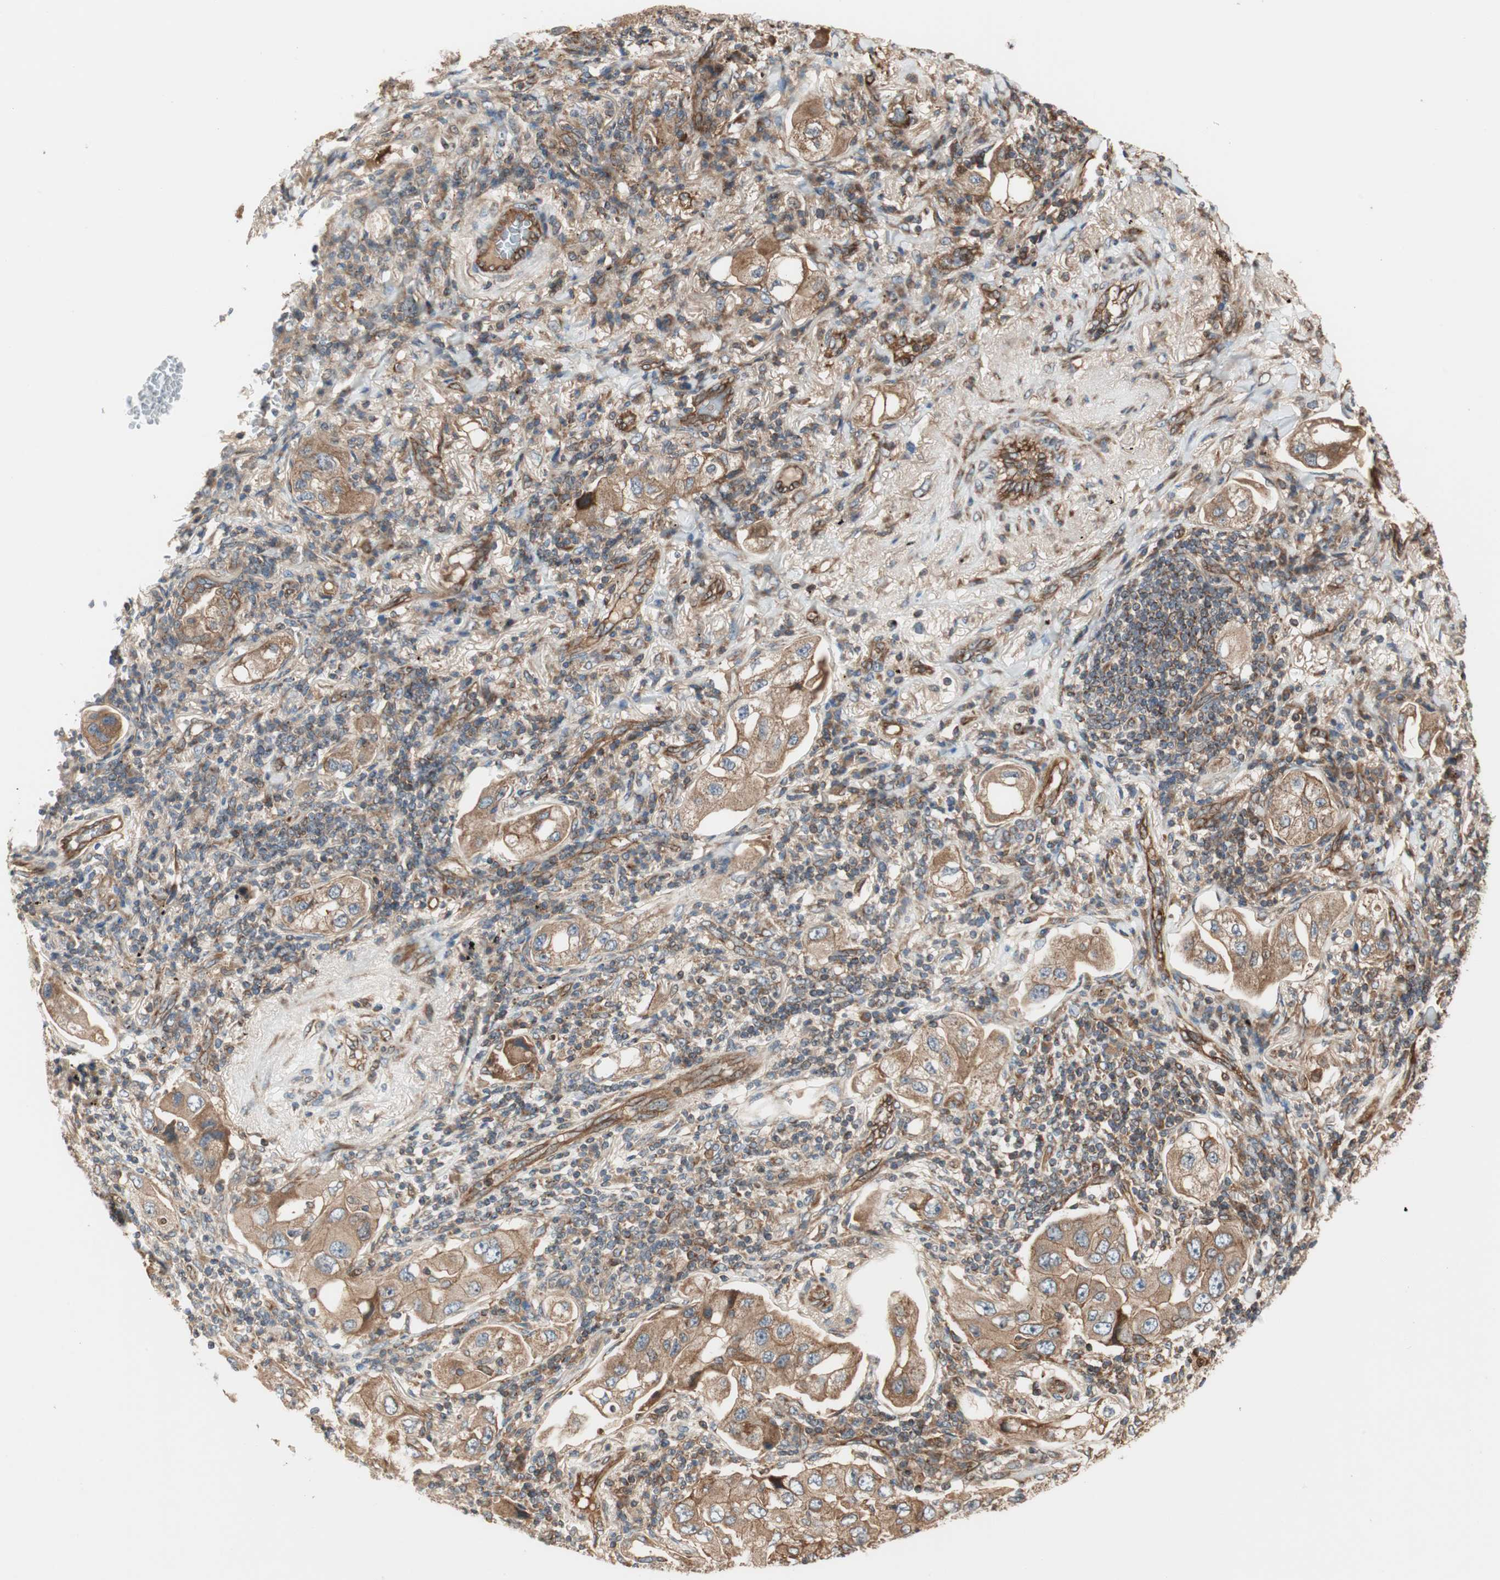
{"staining": {"intensity": "moderate", "quantity": ">75%", "location": "cytoplasmic/membranous"}, "tissue": "lung cancer", "cell_type": "Tumor cells", "image_type": "cancer", "snomed": [{"axis": "morphology", "description": "Adenocarcinoma, NOS"}, {"axis": "topography", "description": "Lung"}], "caption": "This is an image of immunohistochemistry (IHC) staining of lung cancer (adenocarcinoma), which shows moderate expression in the cytoplasmic/membranous of tumor cells.", "gene": "CTTNBP2NL", "patient": {"sex": "female", "age": 65}}